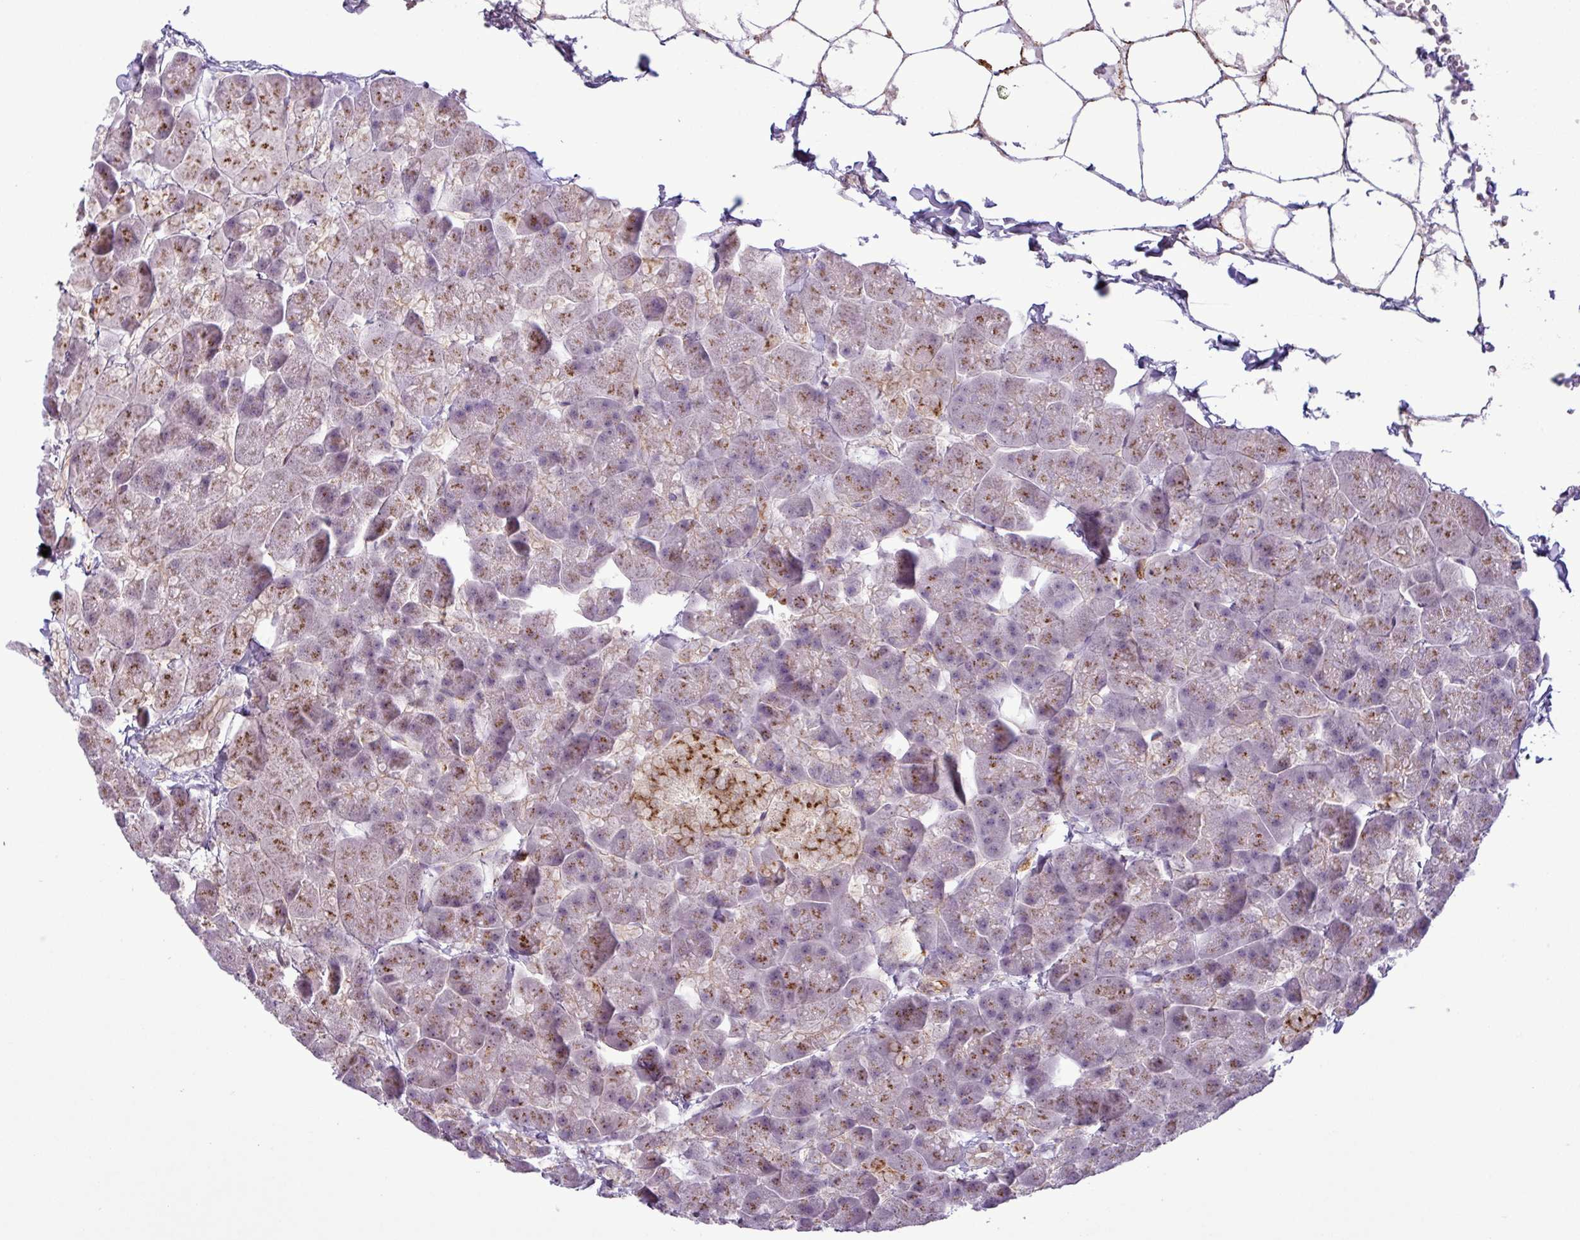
{"staining": {"intensity": "moderate", "quantity": "<25%", "location": "cytoplasmic/membranous"}, "tissue": "pancreas", "cell_type": "Exocrine glandular cells", "image_type": "normal", "snomed": [{"axis": "morphology", "description": "Normal tissue, NOS"}, {"axis": "topography", "description": "Pancreas"}], "caption": "Protein staining of benign pancreas exhibits moderate cytoplasmic/membranous staining in about <25% of exocrine glandular cells.", "gene": "PCDH1", "patient": {"sex": "male", "age": 35}}